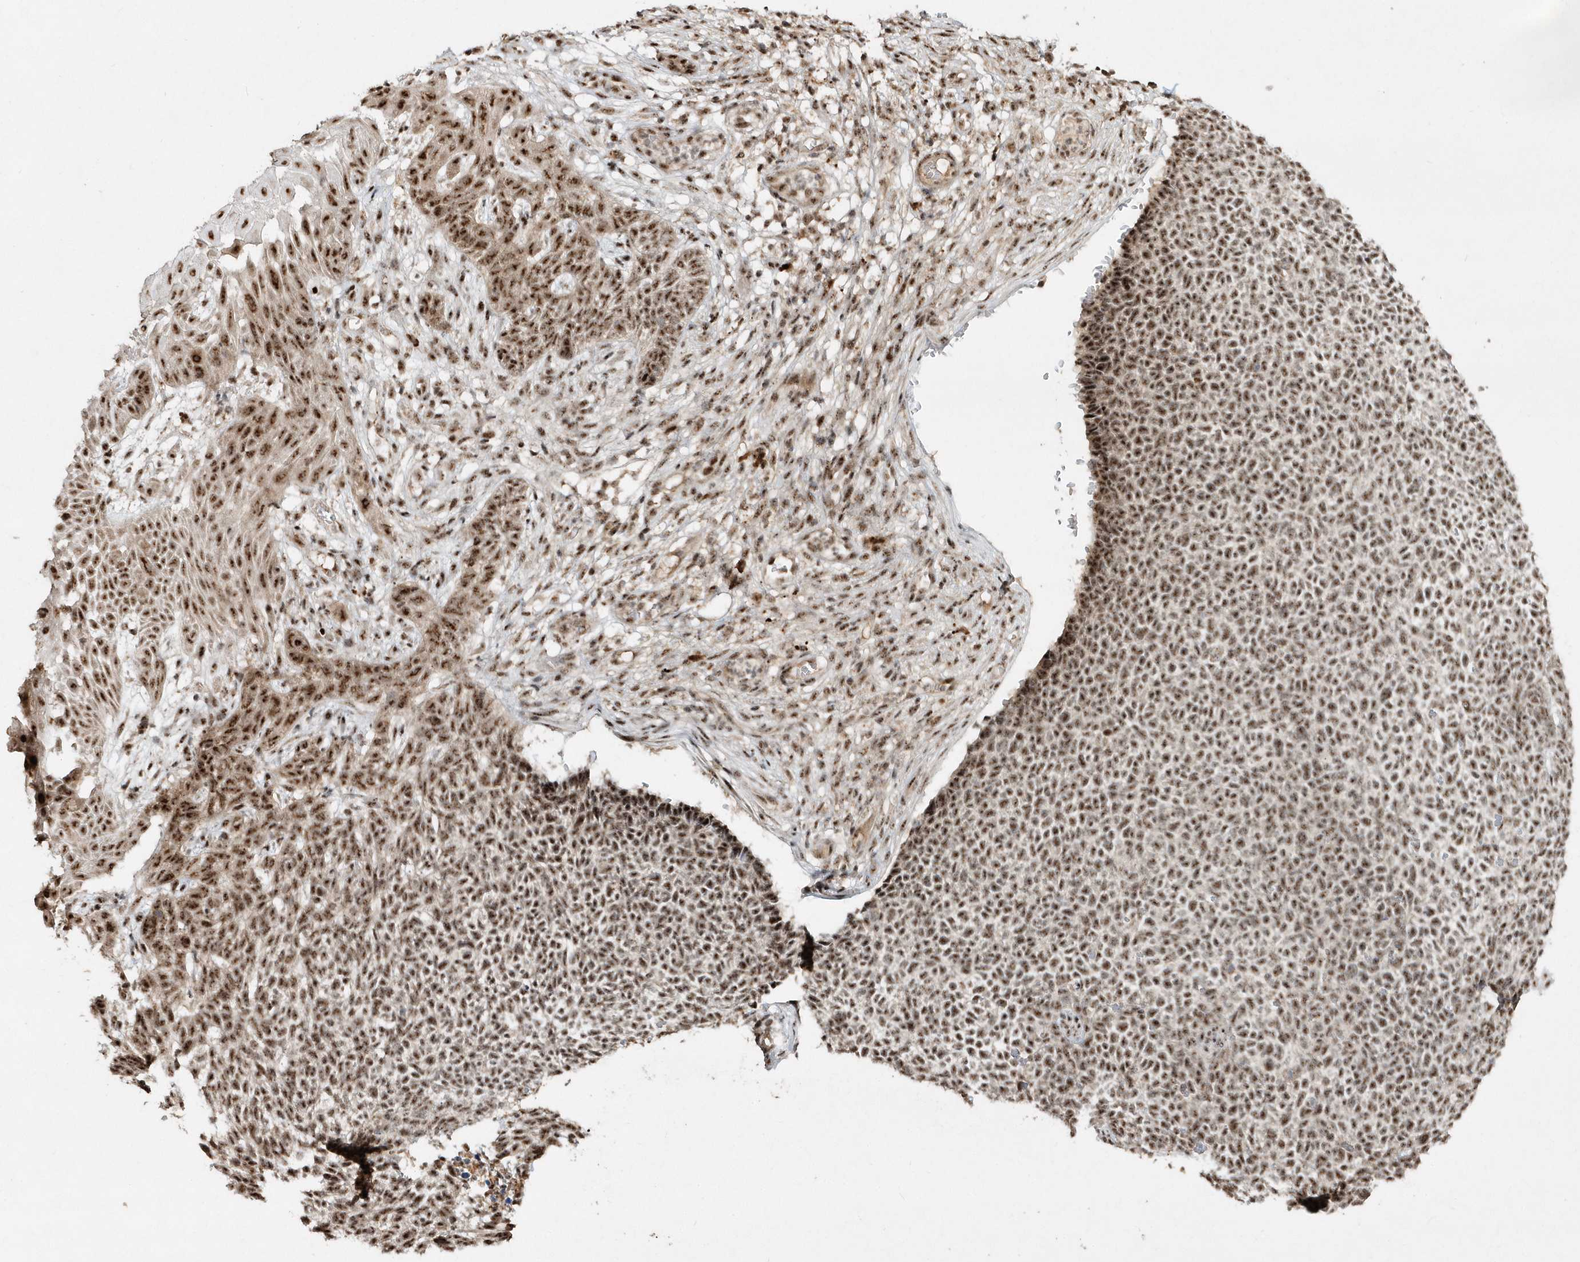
{"staining": {"intensity": "strong", "quantity": ">75%", "location": "nuclear"}, "tissue": "skin cancer", "cell_type": "Tumor cells", "image_type": "cancer", "snomed": [{"axis": "morphology", "description": "Basal cell carcinoma"}, {"axis": "topography", "description": "Skin"}], "caption": "Immunohistochemistry photomicrograph of neoplastic tissue: human skin cancer stained using IHC reveals high levels of strong protein expression localized specifically in the nuclear of tumor cells, appearing as a nuclear brown color.", "gene": "POLR3B", "patient": {"sex": "female", "age": 84}}